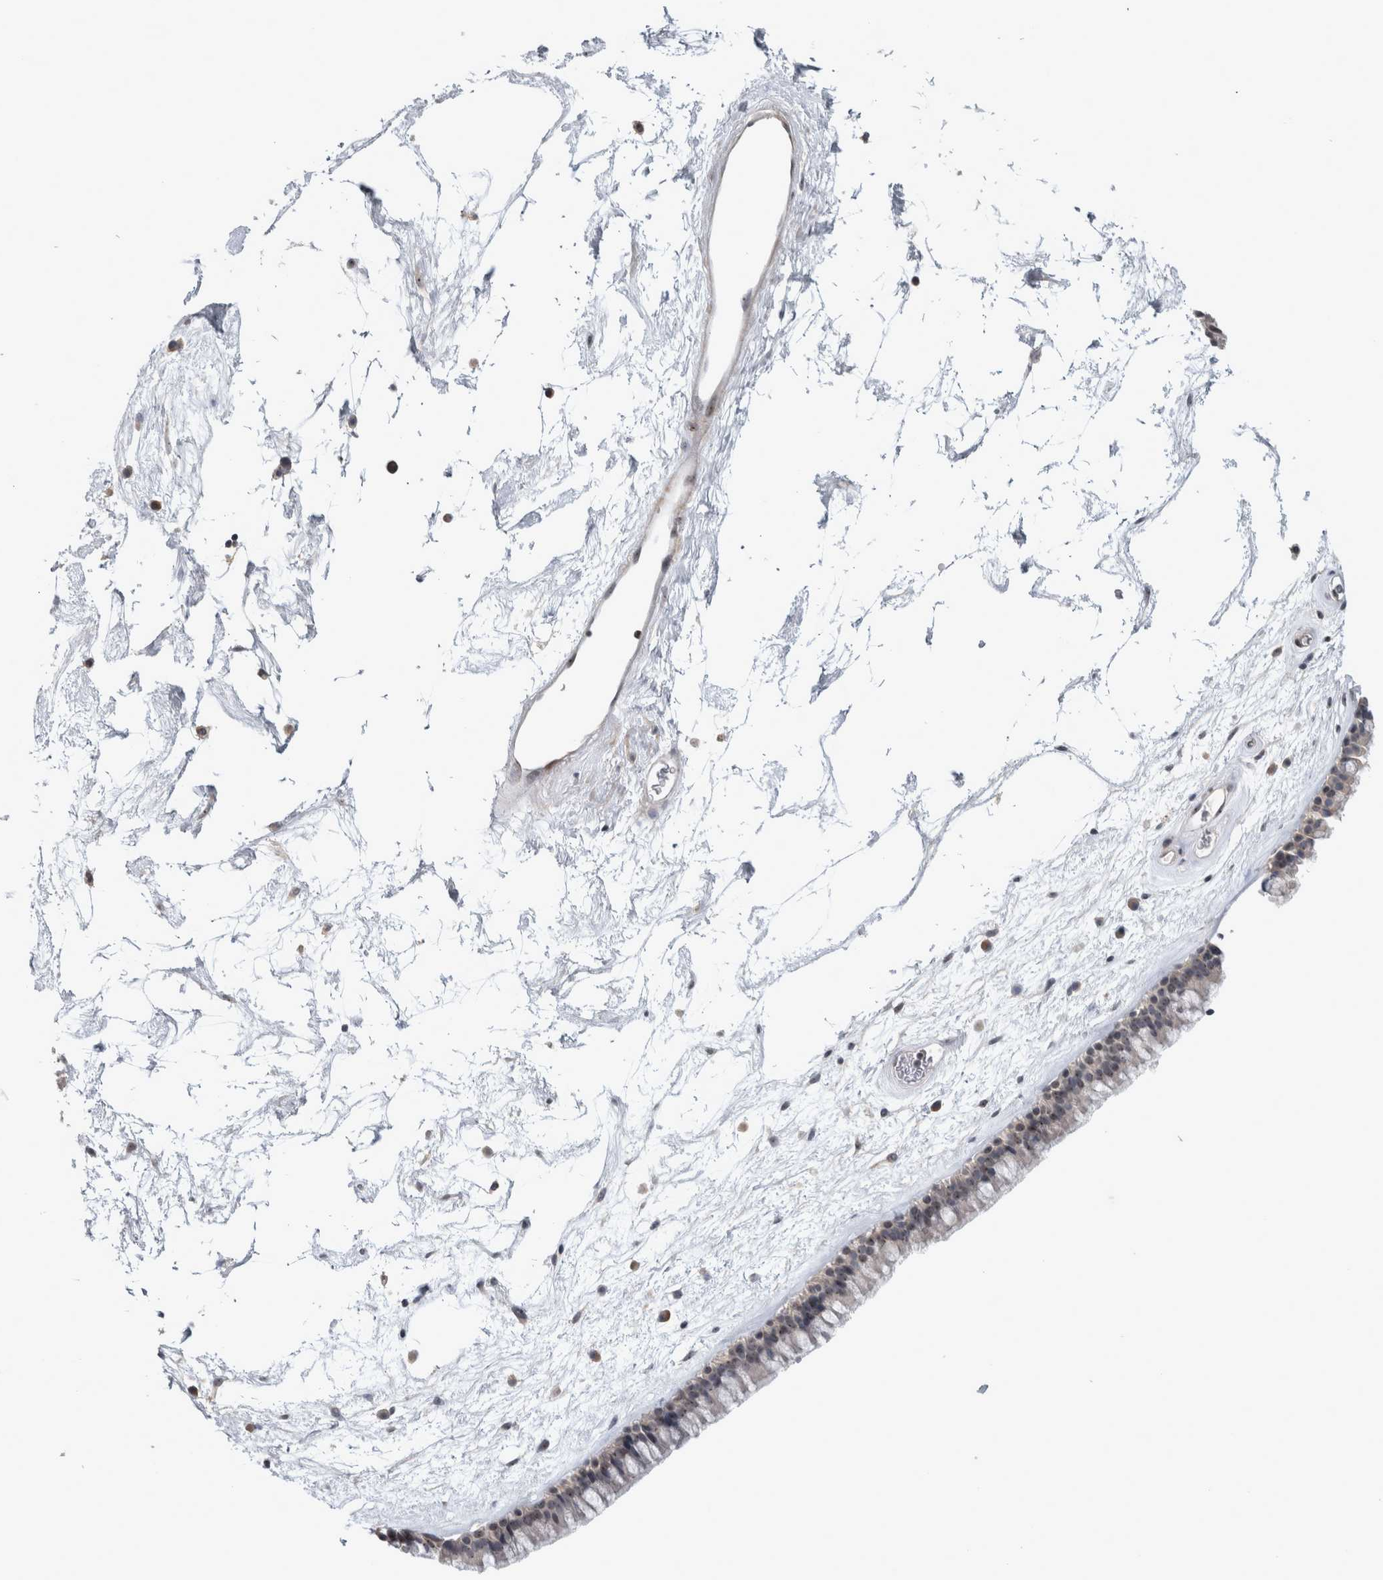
{"staining": {"intensity": "moderate", "quantity": "25%-75%", "location": "nuclear"}, "tissue": "nasopharynx", "cell_type": "Respiratory epithelial cells", "image_type": "normal", "snomed": [{"axis": "morphology", "description": "Normal tissue, NOS"}, {"axis": "morphology", "description": "Inflammation, NOS"}, {"axis": "topography", "description": "Nasopharynx"}], "caption": "Protein staining by IHC exhibits moderate nuclear staining in approximately 25%-75% of respiratory epithelial cells in normal nasopharynx.", "gene": "RBM28", "patient": {"sex": "male", "age": 48}}